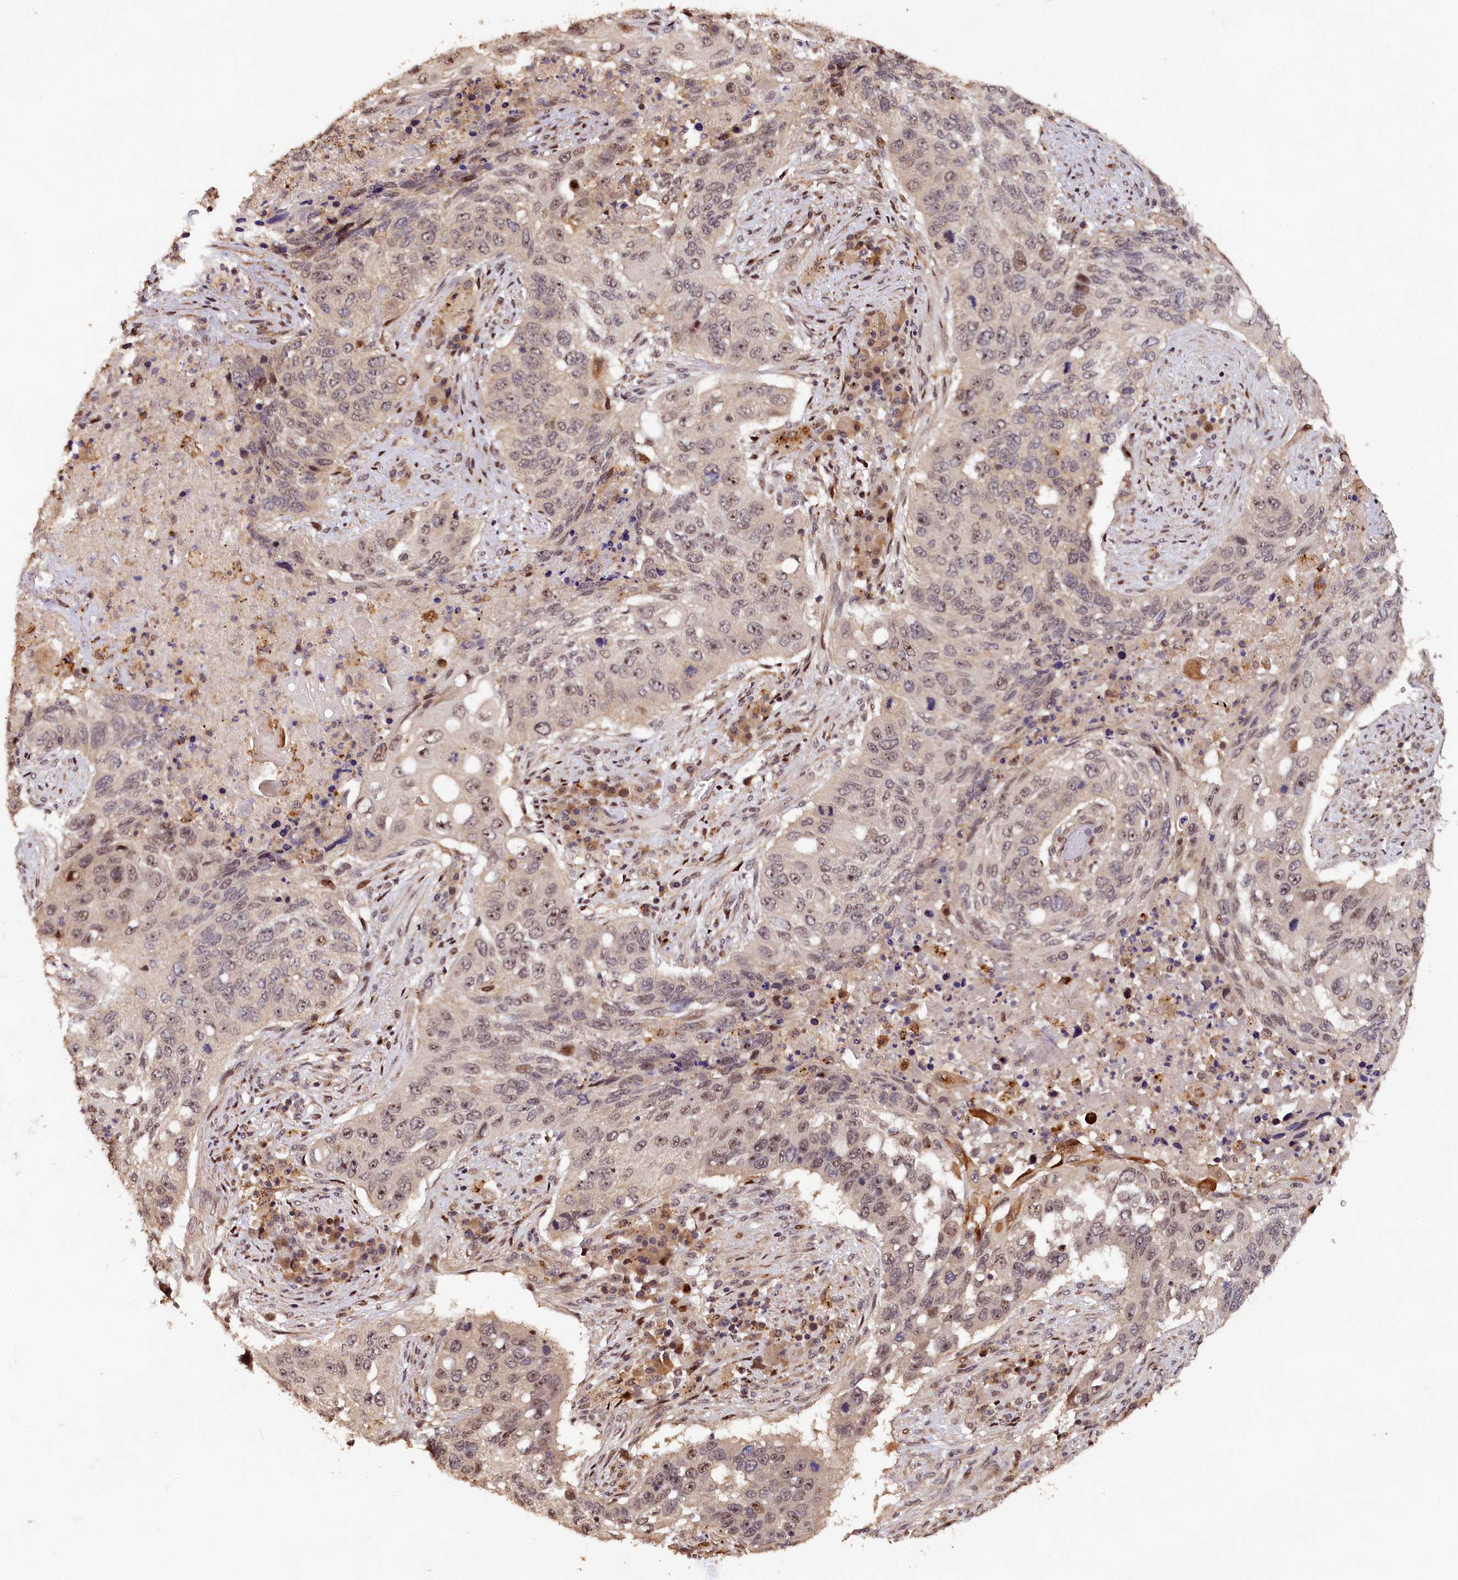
{"staining": {"intensity": "moderate", "quantity": "25%-75%", "location": "nuclear"}, "tissue": "lung cancer", "cell_type": "Tumor cells", "image_type": "cancer", "snomed": [{"axis": "morphology", "description": "Squamous cell carcinoma, NOS"}, {"axis": "topography", "description": "Lung"}], "caption": "Moderate nuclear protein staining is present in about 25%-75% of tumor cells in lung cancer (squamous cell carcinoma).", "gene": "PHAF1", "patient": {"sex": "female", "age": 63}}